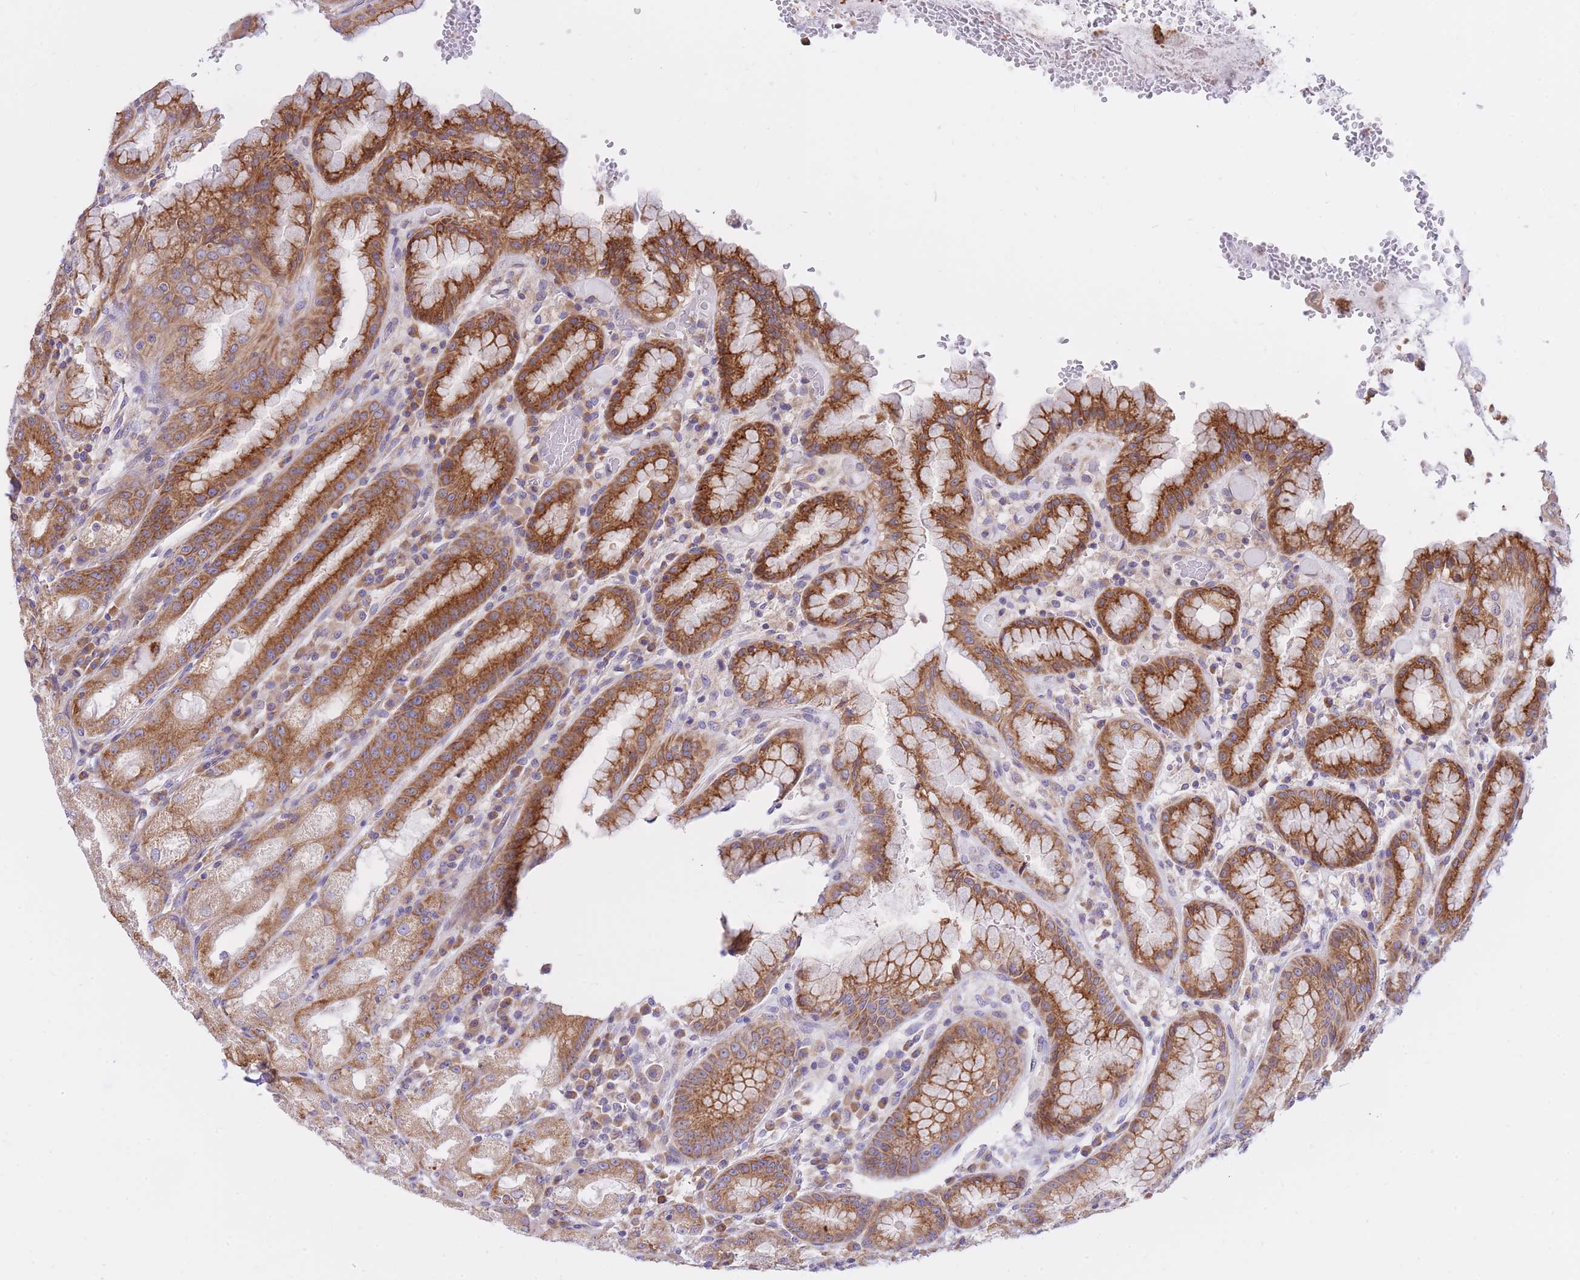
{"staining": {"intensity": "strong", "quantity": ">75%", "location": "cytoplasmic/membranous"}, "tissue": "stomach", "cell_type": "Glandular cells", "image_type": "normal", "snomed": [{"axis": "morphology", "description": "Normal tissue, NOS"}, {"axis": "topography", "description": "Stomach, upper"}], "caption": "Immunohistochemistry (IHC) image of unremarkable human stomach stained for a protein (brown), which displays high levels of strong cytoplasmic/membranous positivity in approximately >75% of glandular cells.", "gene": "GBP7", "patient": {"sex": "male", "age": 52}}